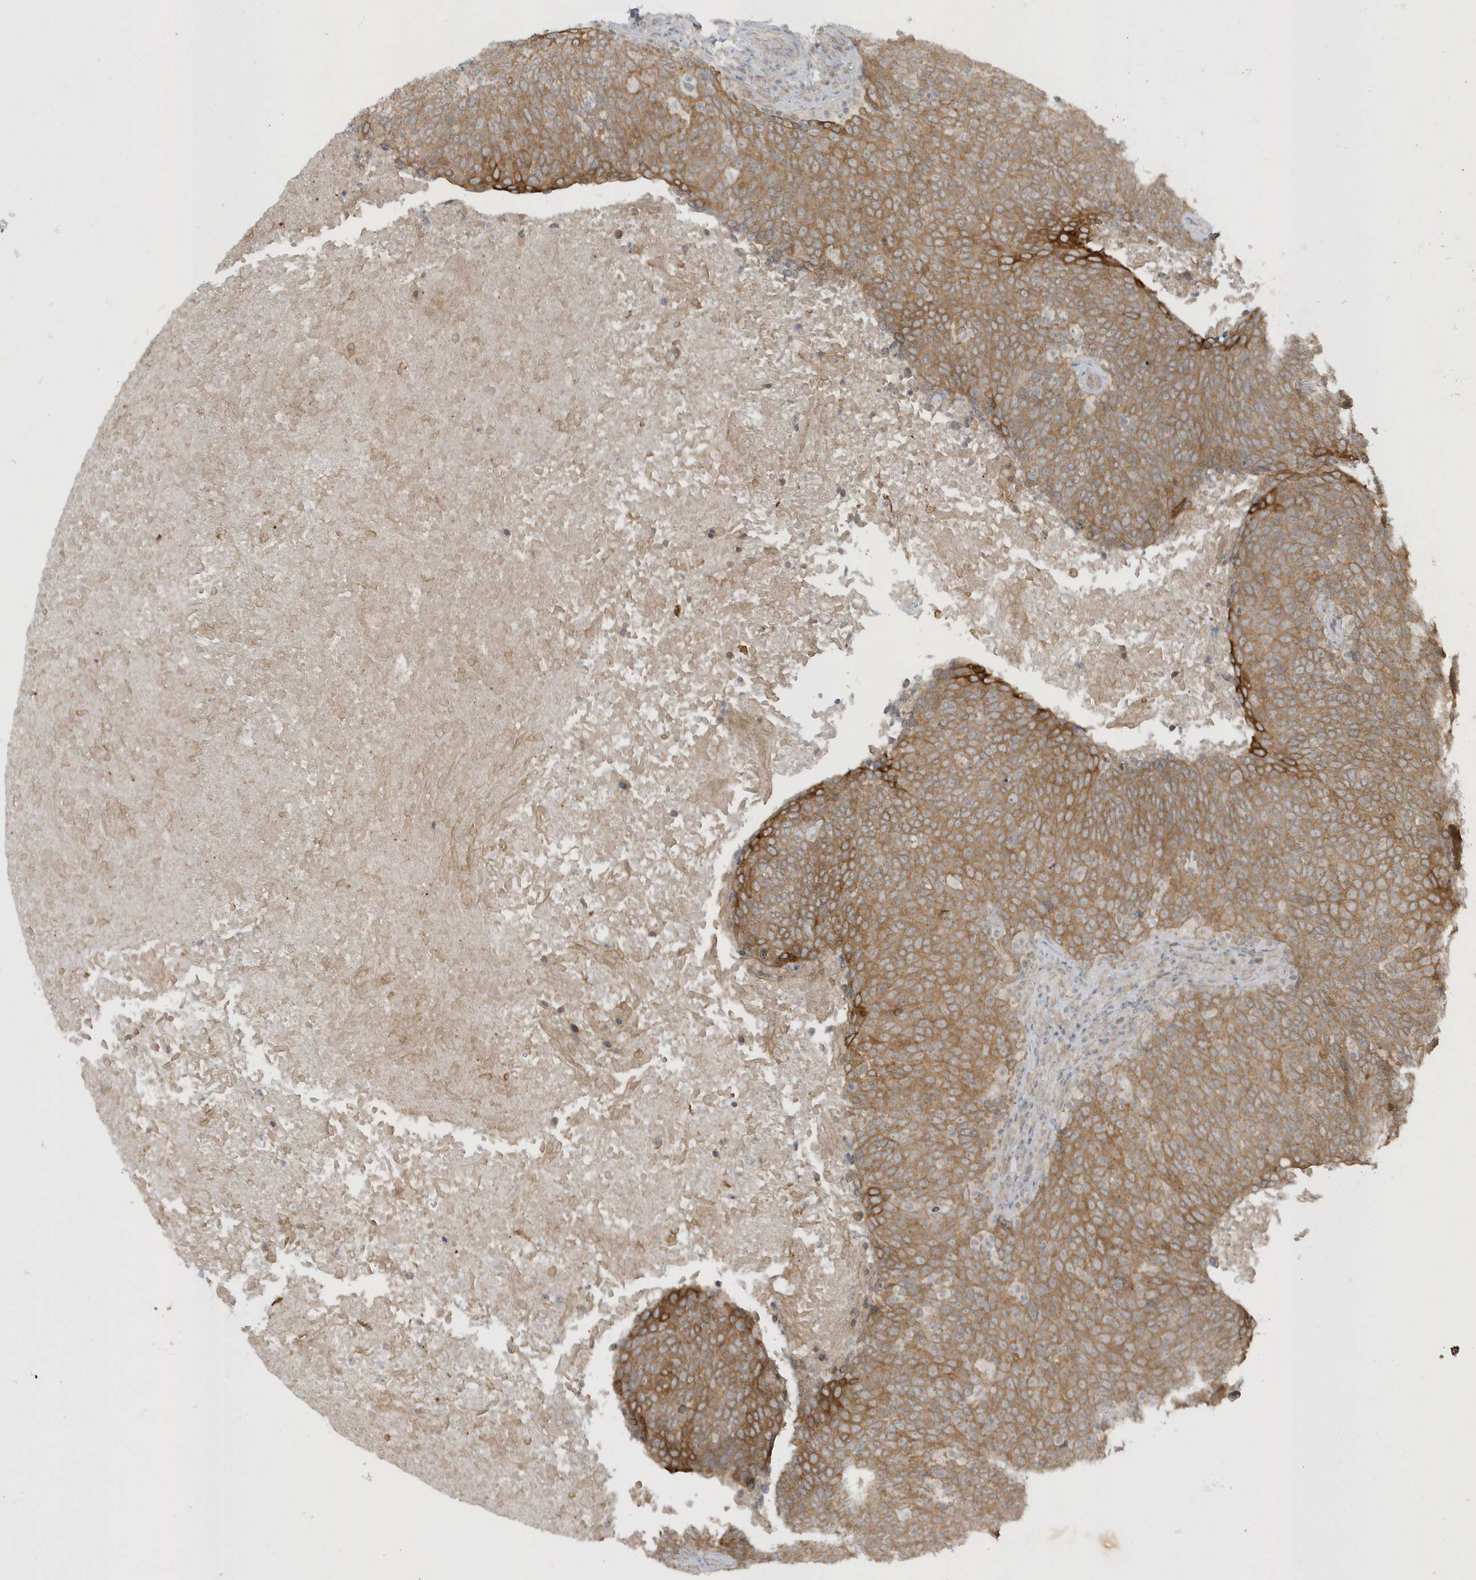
{"staining": {"intensity": "moderate", "quantity": ">75%", "location": "cytoplasmic/membranous"}, "tissue": "head and neck cancer", "cell_type": "Tumor cells", "image_type": "cancer", "snomed": [{"axis": "morphology", "description": "Squamous cell carcinoma, NOS"}, {"axis": "morphology", "description": "Squamous cell carcinoma, metastatic, NOS"}, {"axis": "topography", "description": "Lymph node"}, {"axis": "topography", "description": "Head-Neck"}], "caption": "A brown stain labels moderate cytoplasmic/membranous positivity of a protein in human head and neck cancer tumor cells. (DAB = brown stain, brightfield microscopy at high magnification).", "gene": "PARD3B", "patient": {"sex": "male", "age": 62}}